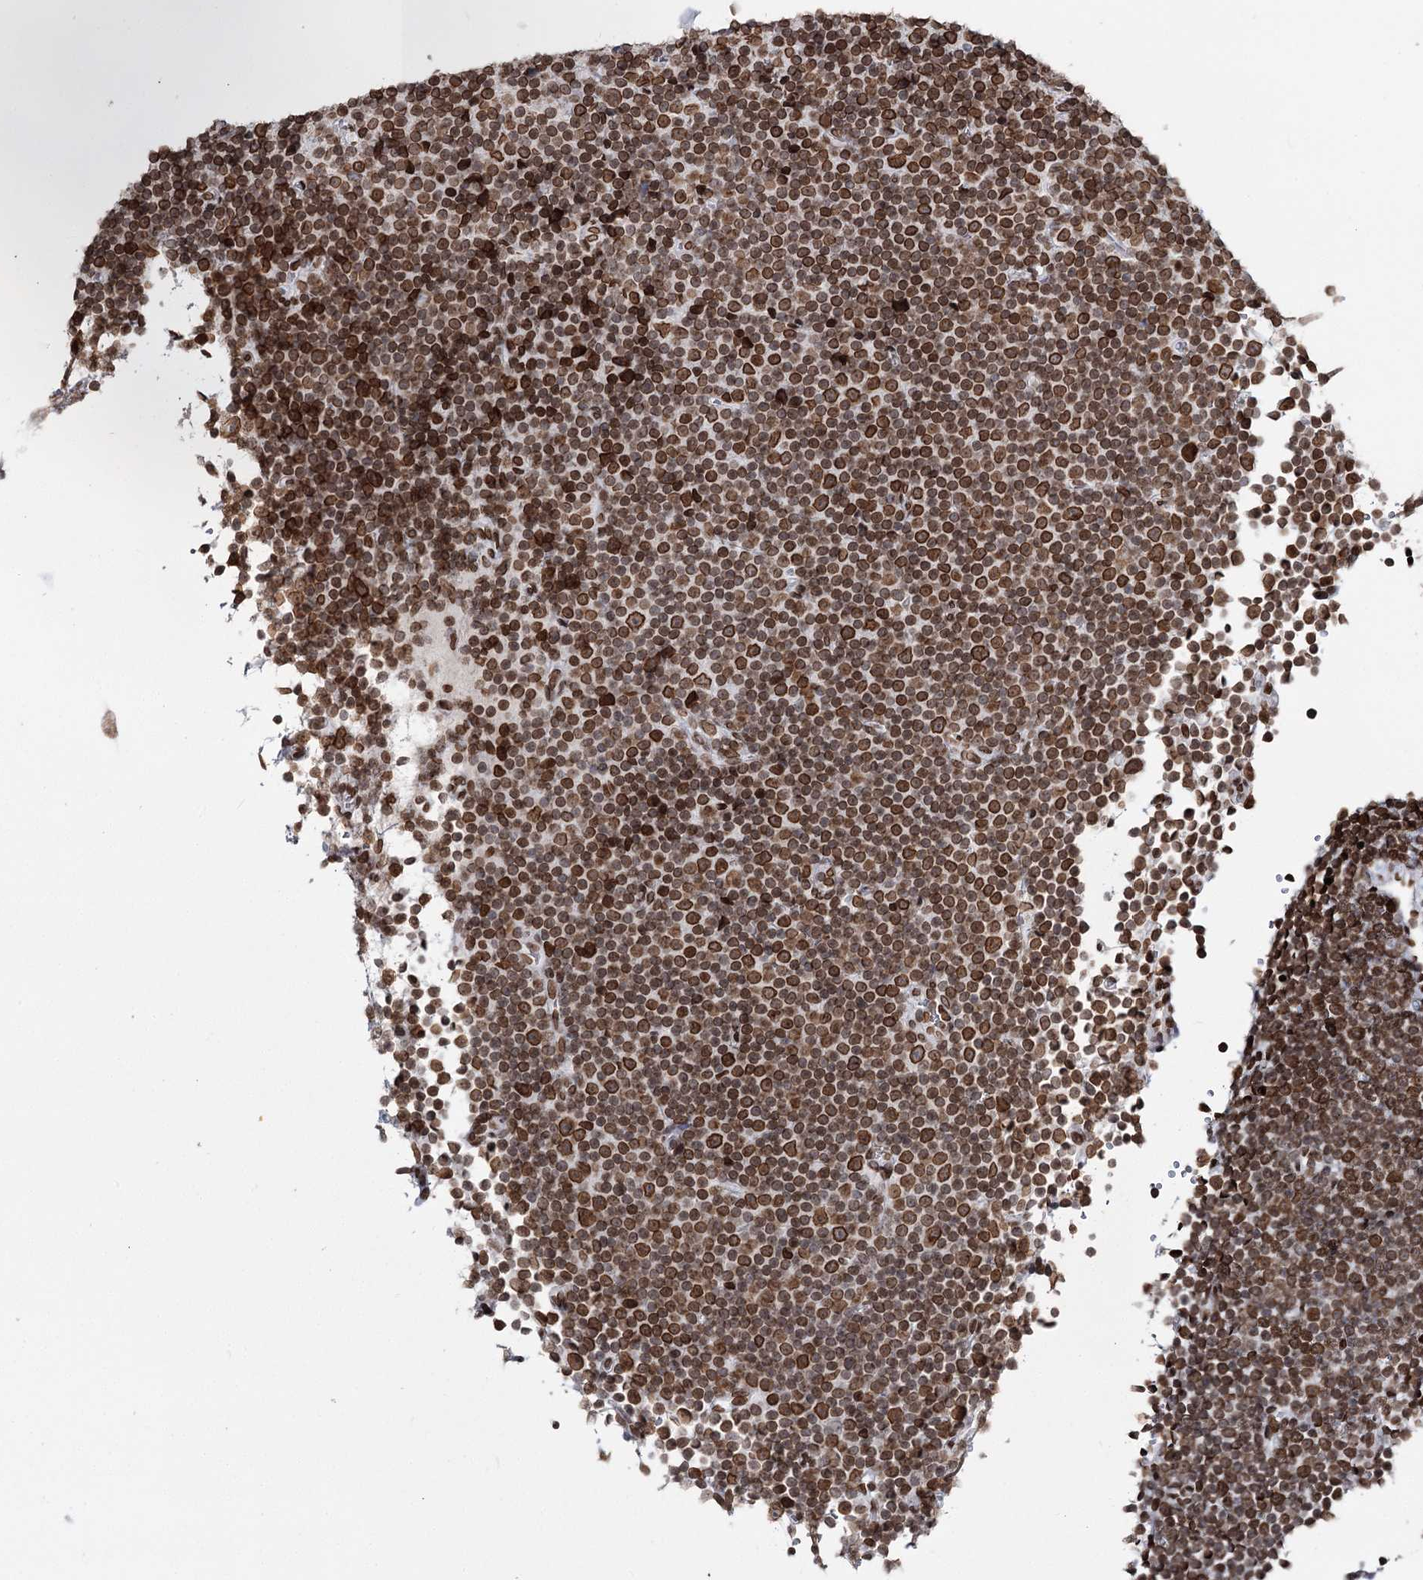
{"staining": {"intensity": "strong", "quantity": ">75%", "location": "cytoplasmic/membranous,nuclear"}, "tissue": "lymphoma", "cell_type": "Tumor cells", "image_type": "cancer", "snomed": [{"axis": "morphology", "description": "Malignant lymphoma, non-Hodgkin's type, Low grade"}, {"axis": "topography", "description": "Lymph node"}], "caption": "A brown stain highlights strong cytoplasmic/membranous and nuclear positivity of a protein in lymphoma tumor cells.", "gene": "KIAA0930", "patient": {"sex": "female", "age": 67}}